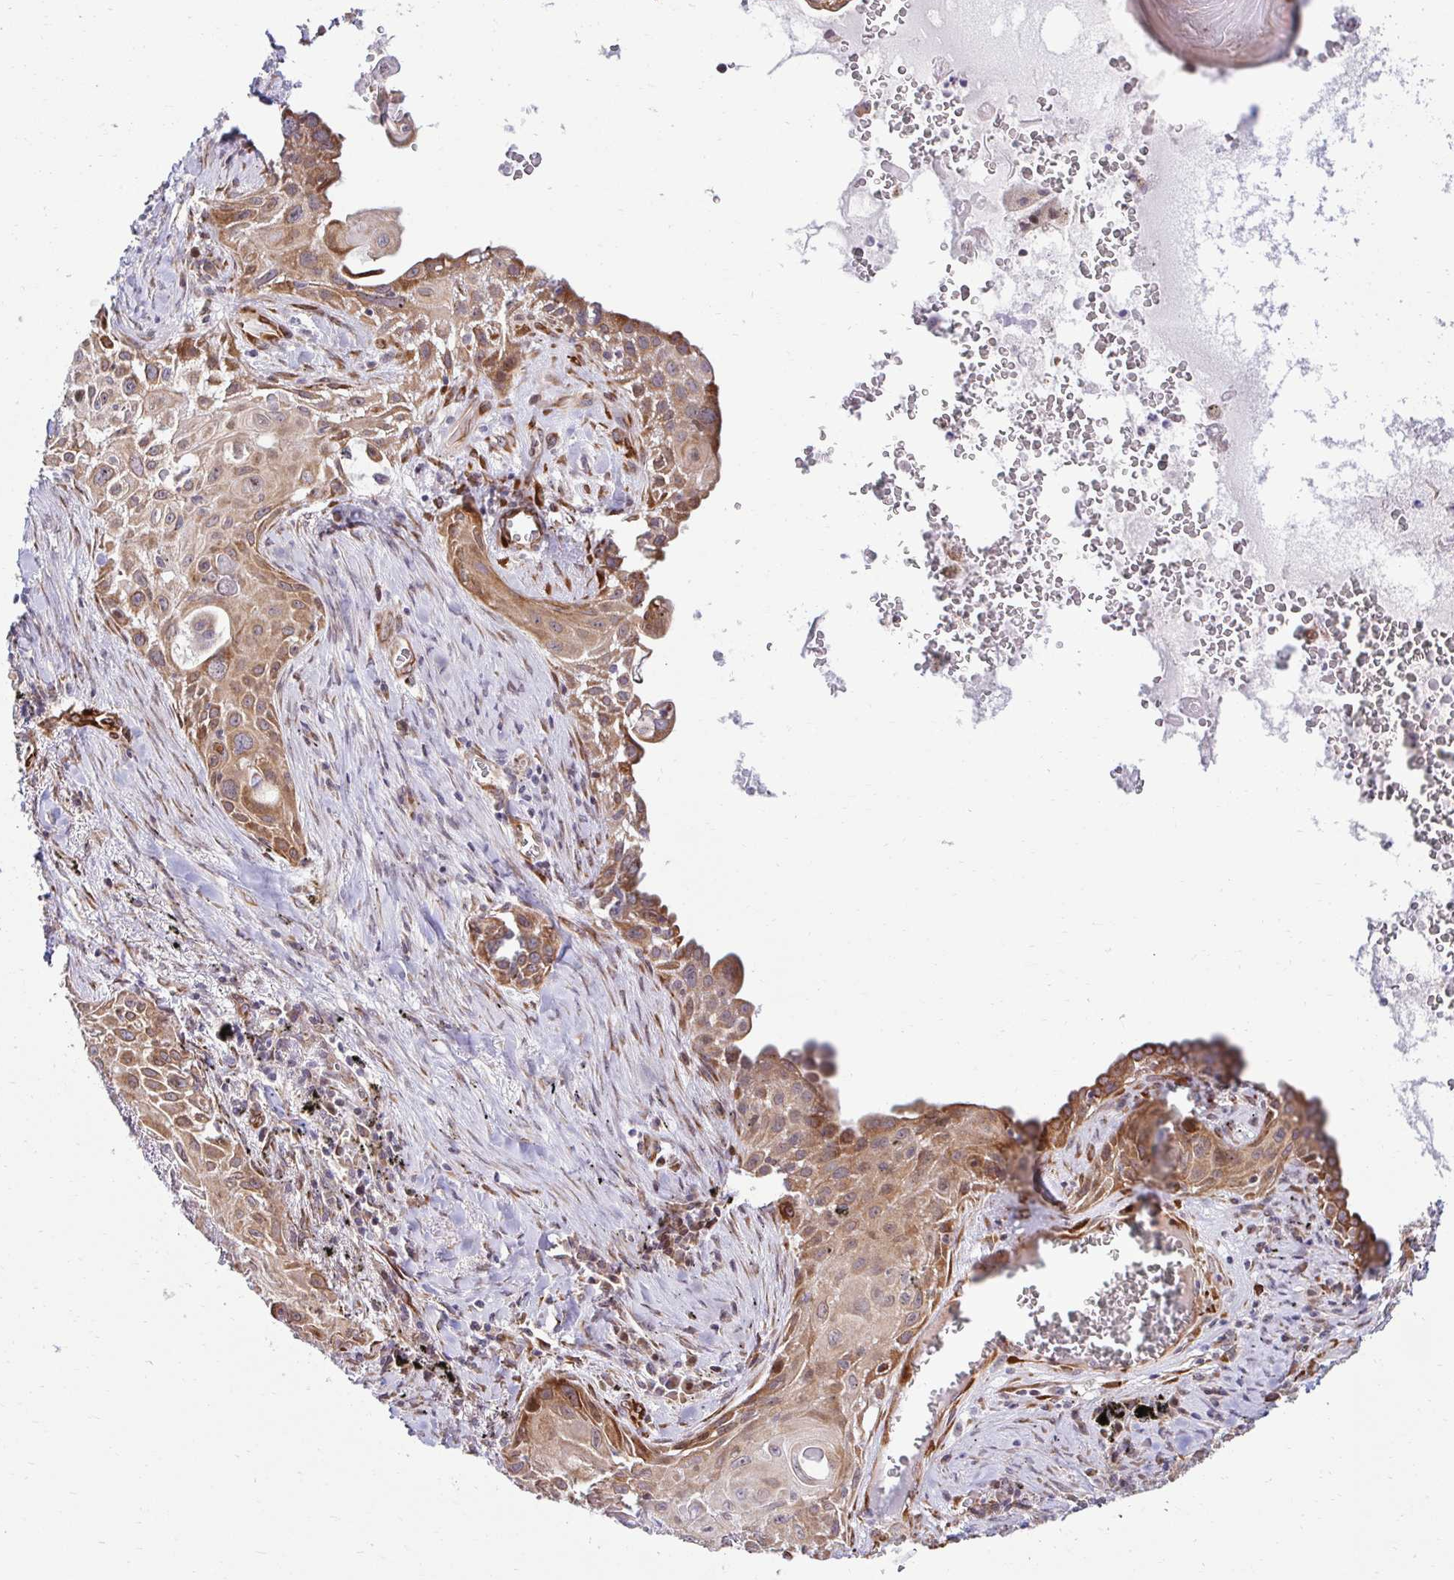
{"staining": {"intensity": "moderate", "quantity": ">75%", "location": "cytoplasmic/membranous"}, "tissue": "lung cancer", "cell_type": "Tumor cells", "image_type": "cancer", "snomed": [{"axis": "morphology", "description": "Squamous cell carcinoma, NOS"}, {"axis": "topography", "description": "Lung"}], "caption": "Immunohistochemistry (IHC) staining of lung squamous cell carcinoma, which demonstrates medium levels of moderate cytoplasmic/membranous staining in approximately >75% of tumor cells indicating moderate cytoplasmic/membranous protein positivity. The staining was performed using DAB (brown) for protein detection and nuclei were counterstained in hematoxylin (blue).", "gene": "HPS1", "patient": {"sex": "male", "age": 79}}